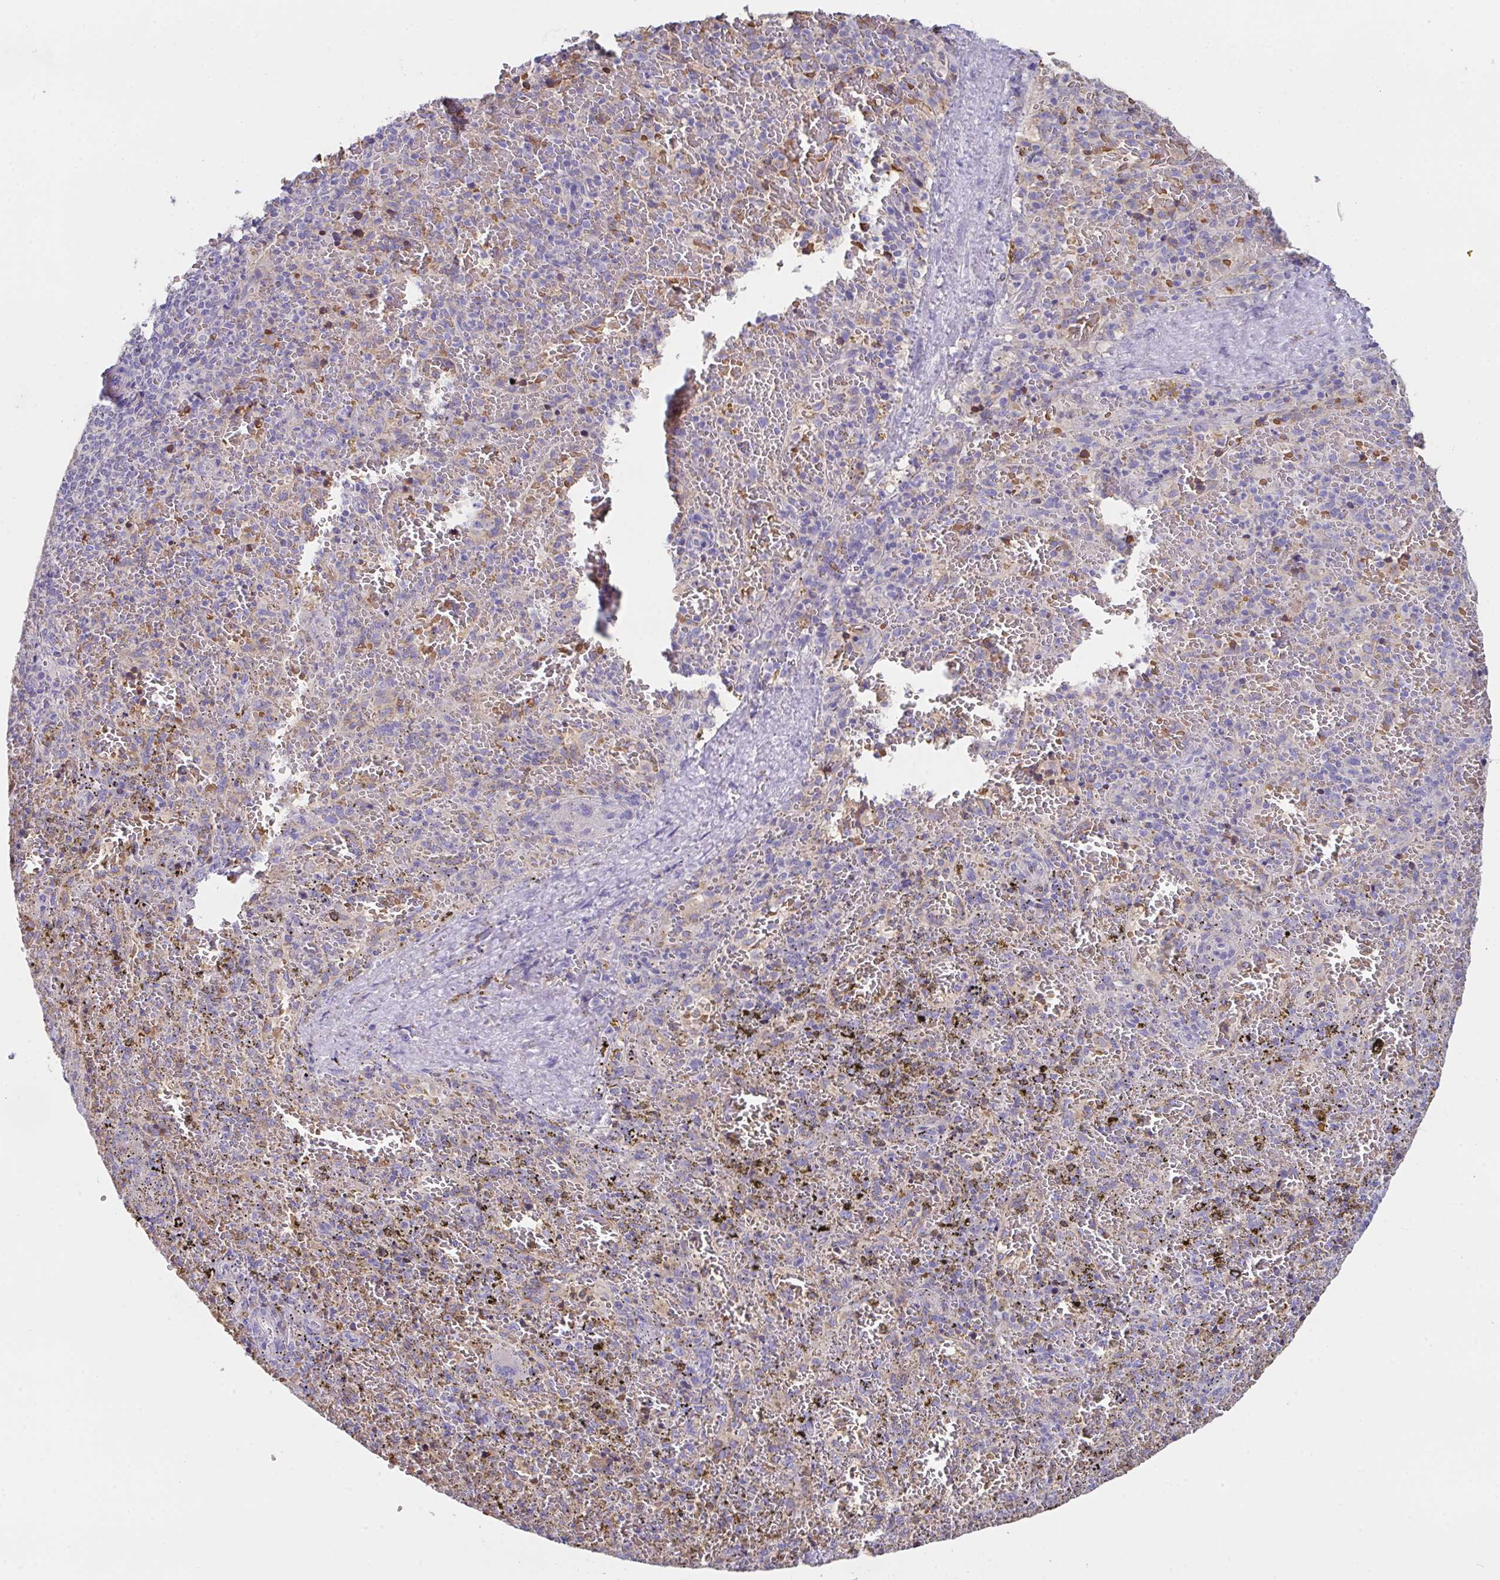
{"staining": {"intensity": "negative", "quantity": "none", "location": "none"}, "tissue": "spleen", "cell_type": "Cells in red pulp", "image_type": "normal", "snomed": [{"axis": "morphology", "description": "Normal tissue, NOS"}, {"axis": "topography", "description": "Spleen"}], "caption": "DAB (3,3'-diaminobenzidine) immunohistochemical staining of benign human spleen displays no significant staining in cells in red pulp. (Stains: DAB immunohistochemistry with hematoxylin counter stain, Microscopy: brightfield microscopy at high magnification).", "gene": "TFAP2C", "patient": {"sex": "female", "age": 50}}